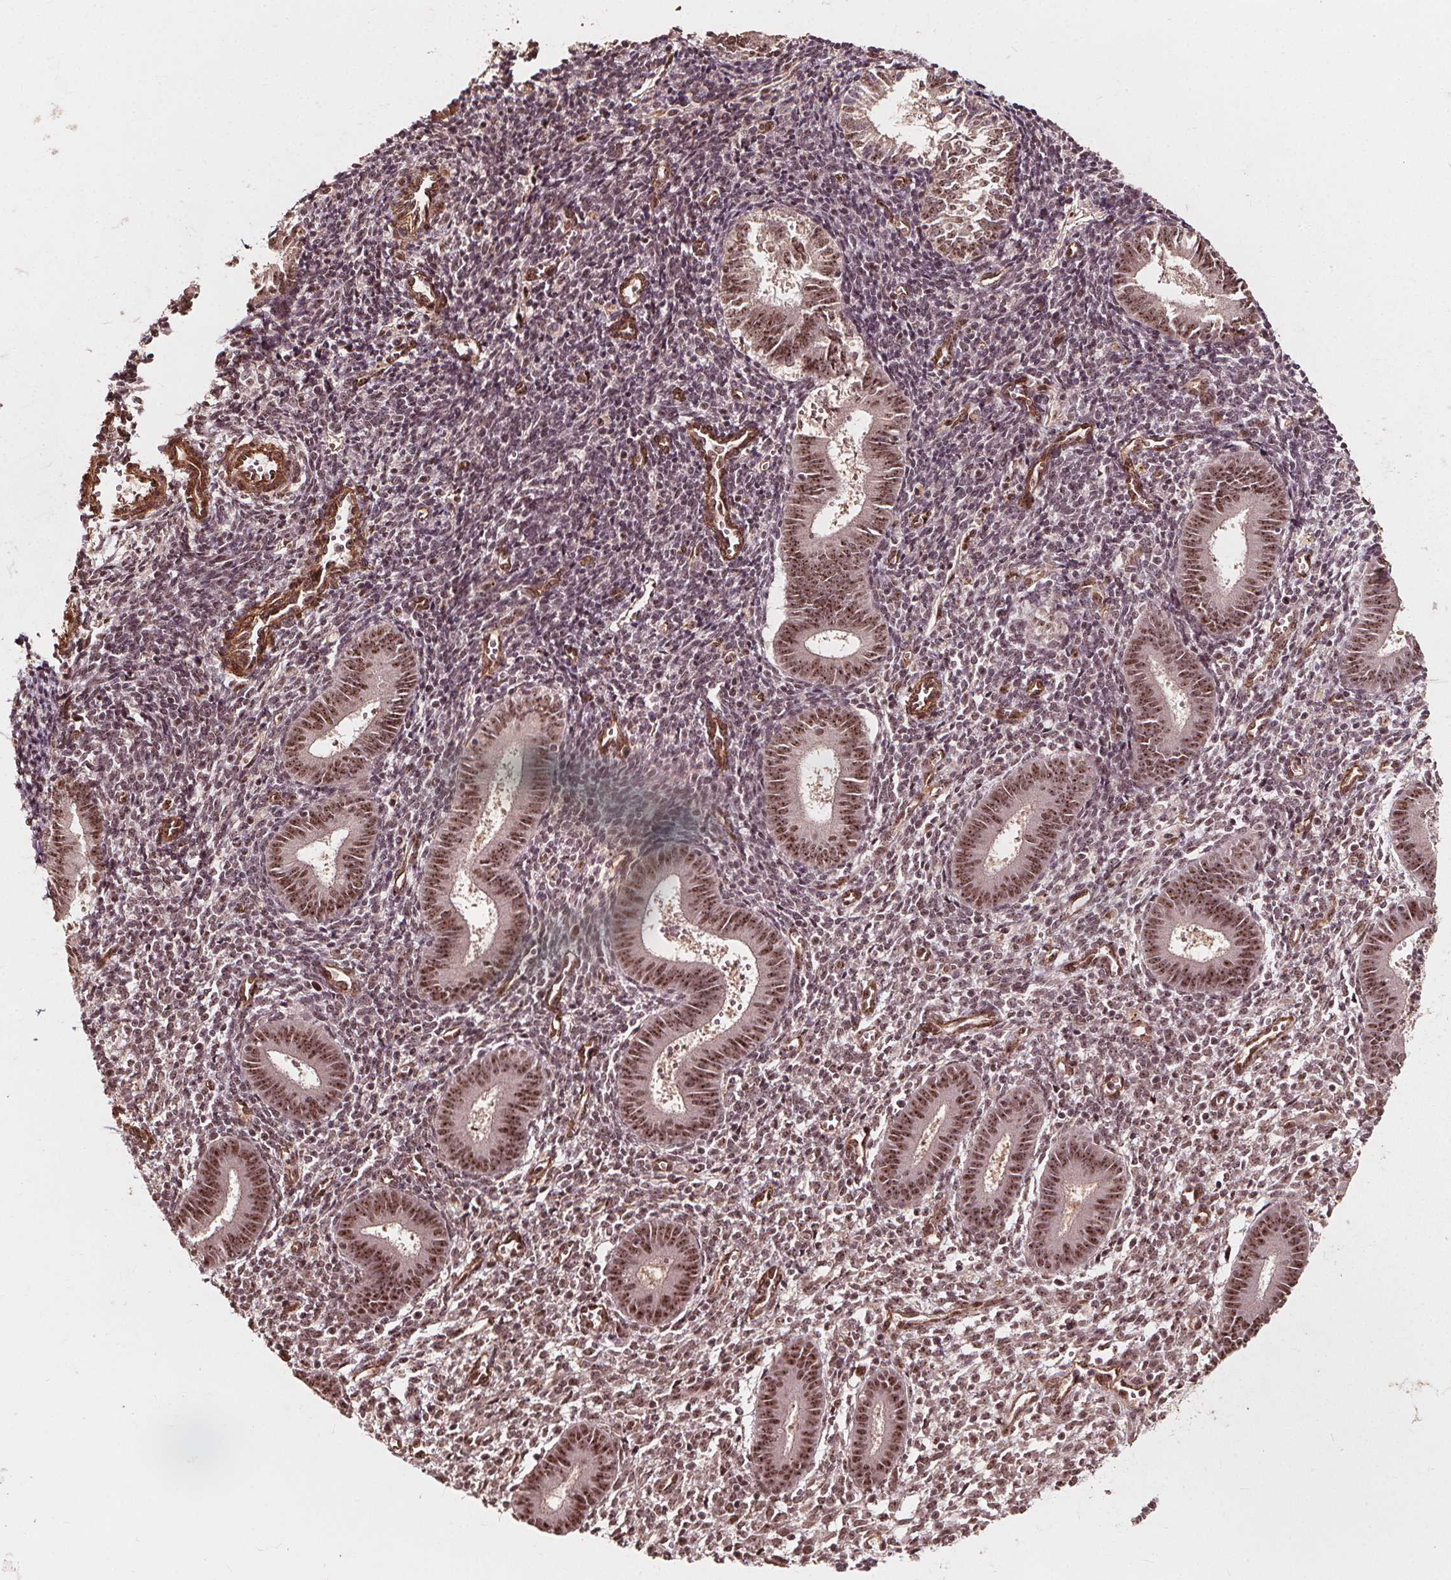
{"staining": {"intensity": "moderate", "quantity": "<25%", "location": "nuclear"}, "tissue": "endometrium", "cell_type": "Cells in endometrial stroma", "image_type": "normal", "snomed": [{"axis": "morphology", "description": "Normal tissue, NOS"}, {"axis": "topography", "description": "Endometrium"}], "caption": "Immunohistochemistry (IHC) staining of unremarkable endometrium, which reveals low levels of moderate nuclear staining in approximately <25% of cells in endometrial stroma indicating moderate nuclear protein staining. The staining was performed using DAB (3,3'-diaminobenzidine) (brown) for protein detection and nuclei were counterstained in hematoxylin (blue).", "gene": "EXOSC9", "patient": {"sex": "female", "age": 25}}